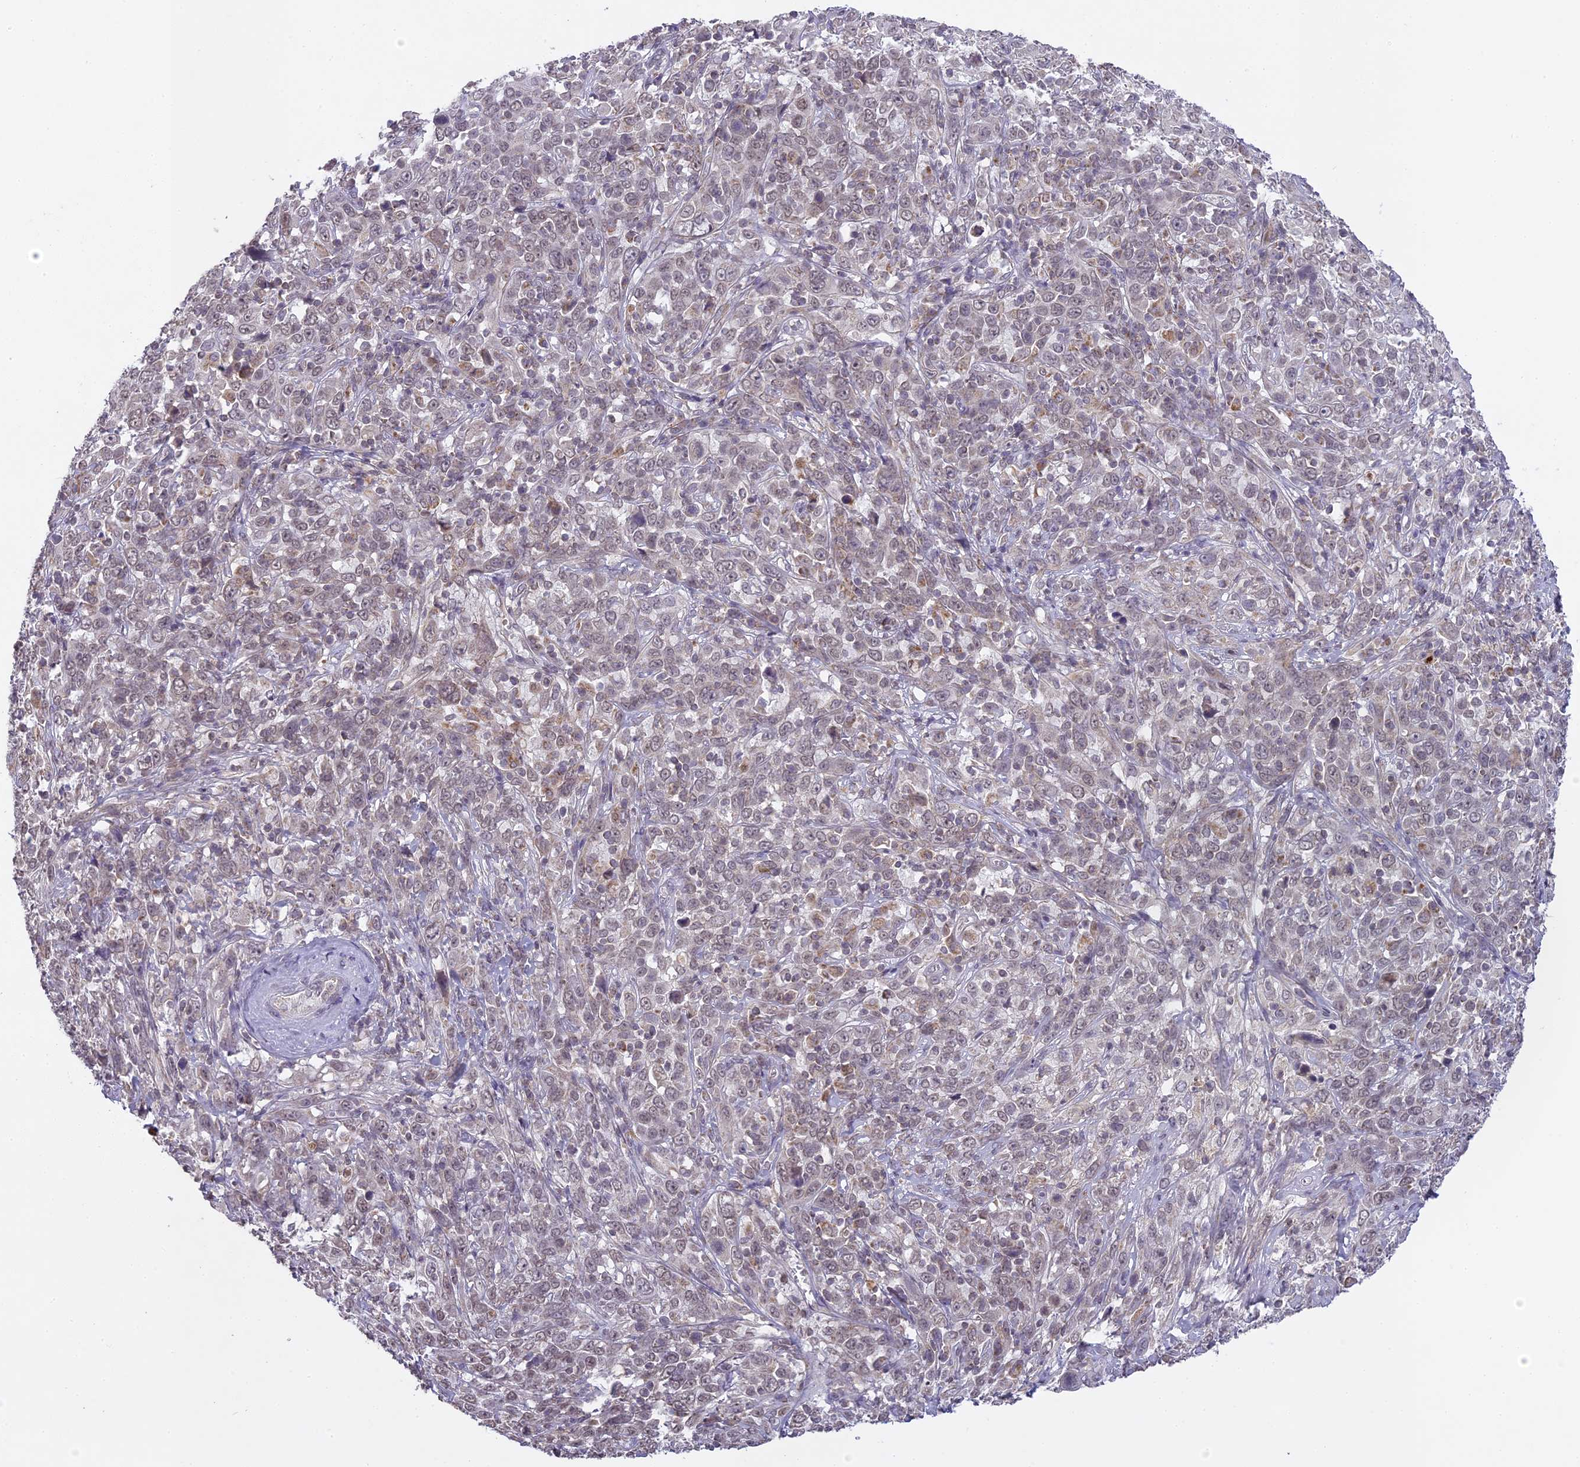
{"staining": {"intensity": "weak", "quantity": ">75%", "location": "nuclear"}, "tissue": "cervical cancer", "cell_type": "Tumor cells", "image_type": "cancer", "snomed": [{"axis": "morphology", "description": "Squamous cell carcinoma, NOS"}, {"axis": "topography", "description": "Cervix"}], "caption": "IHC of human cervical cancer shows low levels of weak nuclear positivity in approximately >75% of tumor cells. Nuclei are stained in blue.", "gene": "ERG28", "patient": {"sex": "female", "age": 46}}